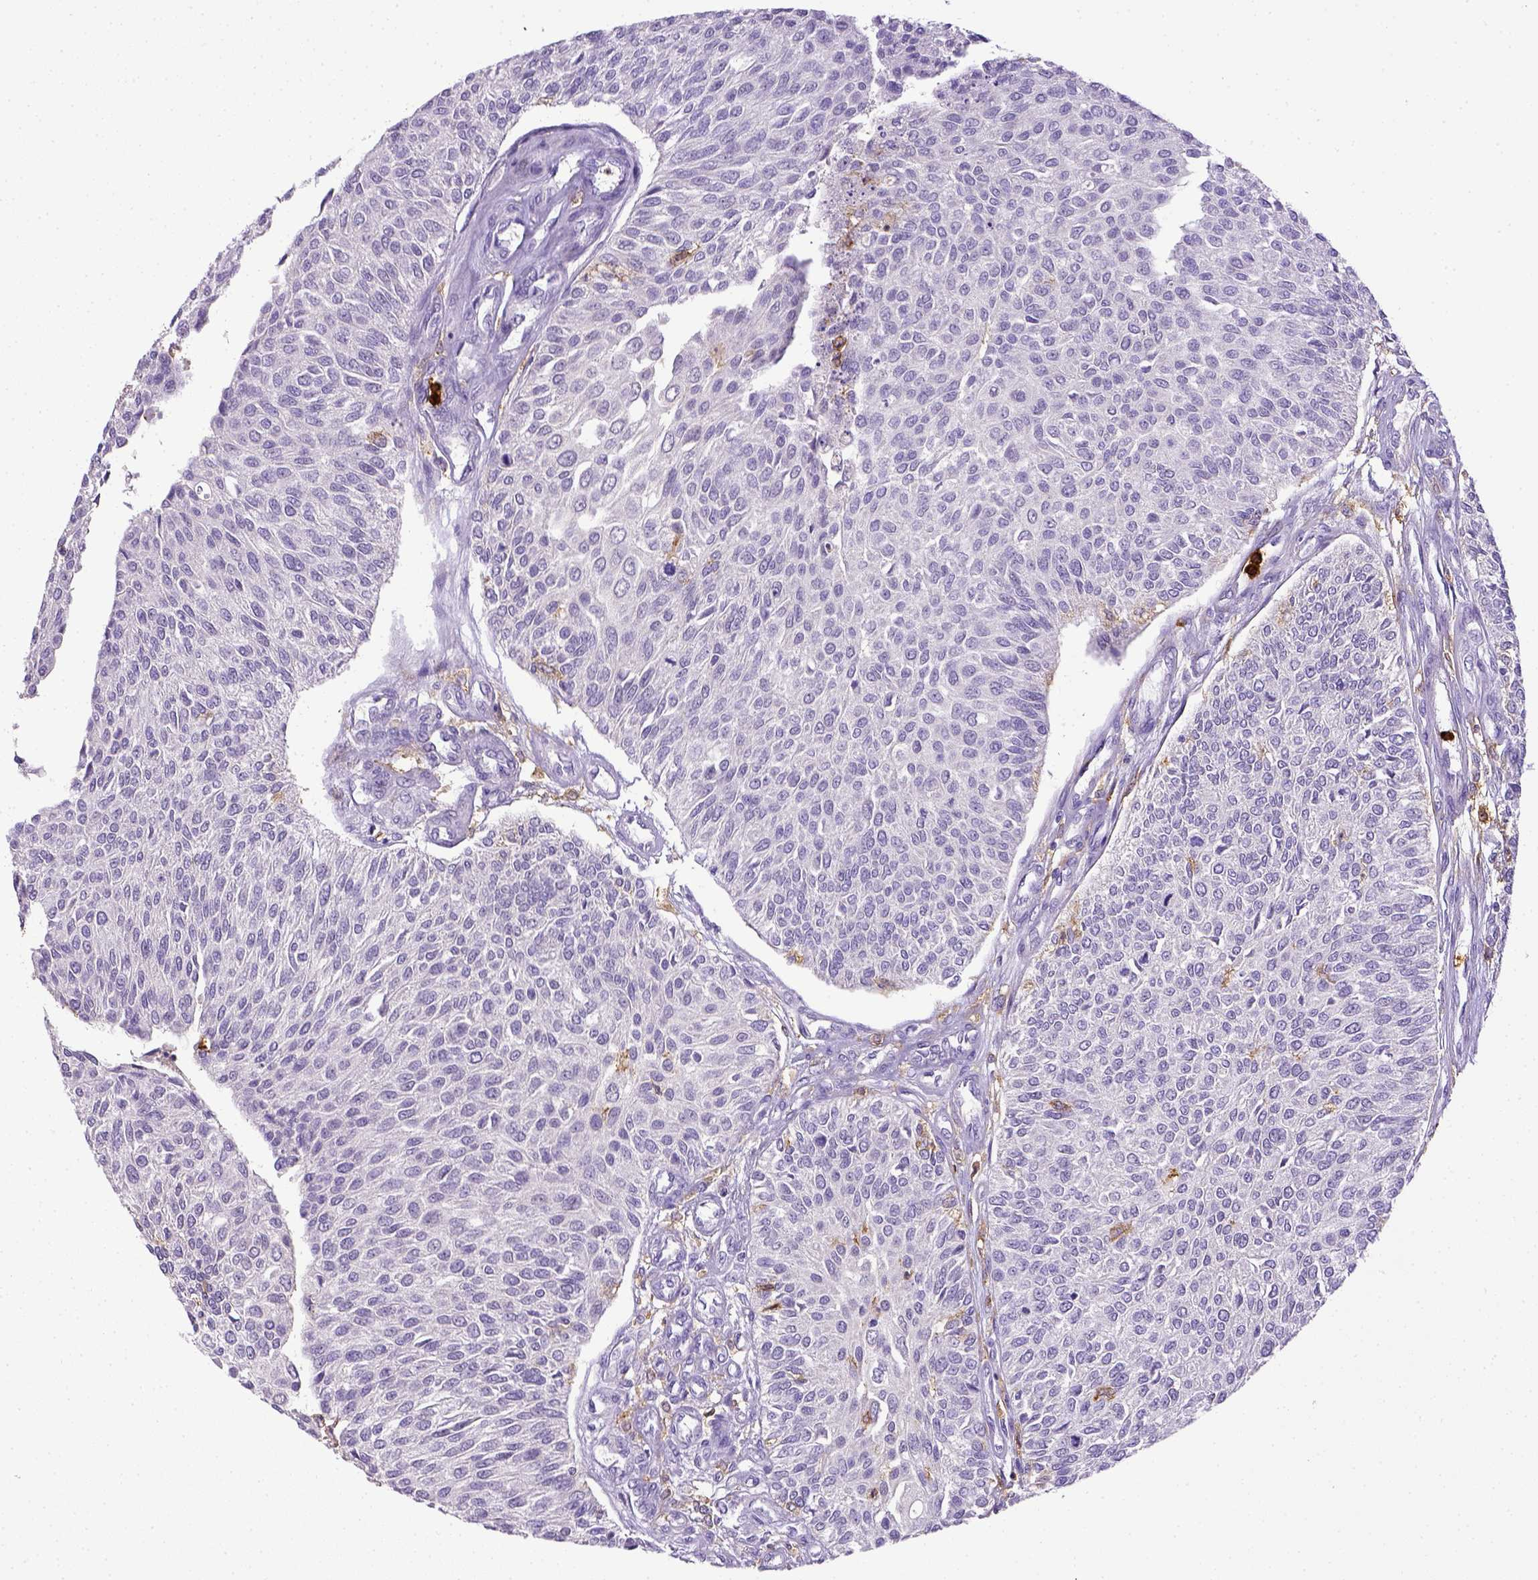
{"staining": {"intensity": "negative", "quantity": "none", "location": "none"}, "tissue": "urothelial cancer", "cell_type": "Tumor cells", "image_type": "cancer", "snomed": [{"axis": "morphology", "description": "Urothelial carcinoma, NOS"}, {"axis": "topography", "description": "Urinary bladder"}], "caption": "Human urothelial cancer stained for a protein using immunohistochemistry (IHC) exhibits no expression in tumor cells.", "gene": "ITGAM", "patient": {"sex": "male", "age": 55}}